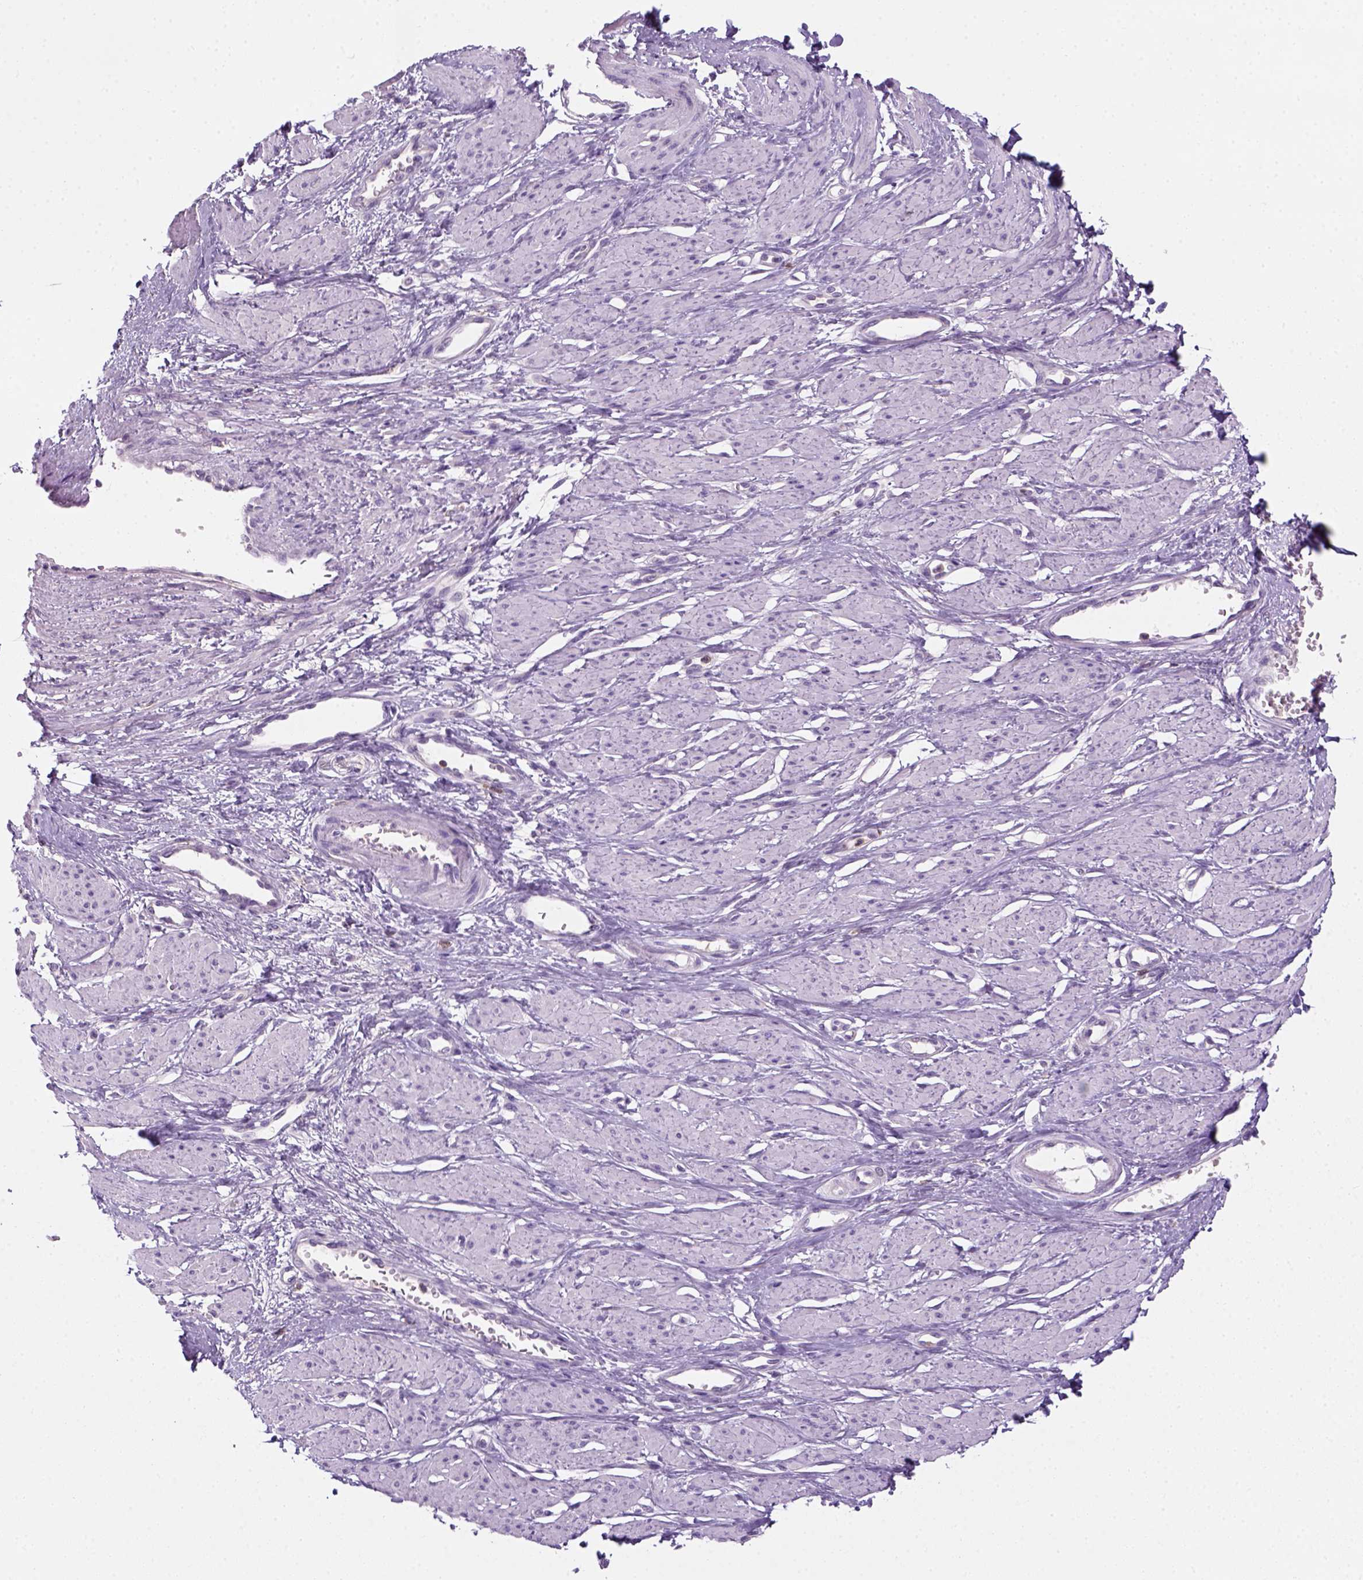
{"staining": {"intensity": "negative", "quantity": "none", "location": "none"}, "tissue": "smooth muscle", "cell_type": "Smooth muscle cells", "image_type": "normal", "snomed": [{"axis": "morphology", "description": "Normal tissue, NOS"}, {"axis": "topography", "description": "Smooth muscle"}, {"axis": "topography", "description": "Uterus"}], "caption": "Immunohistochemistry photomicrograph of unremarkable human smooth muscle stained for a protein (brown), which displays no staining in smooth muscle cells.", "gene": "GOT1", "patient": {"sex": "female", "age": 39}}